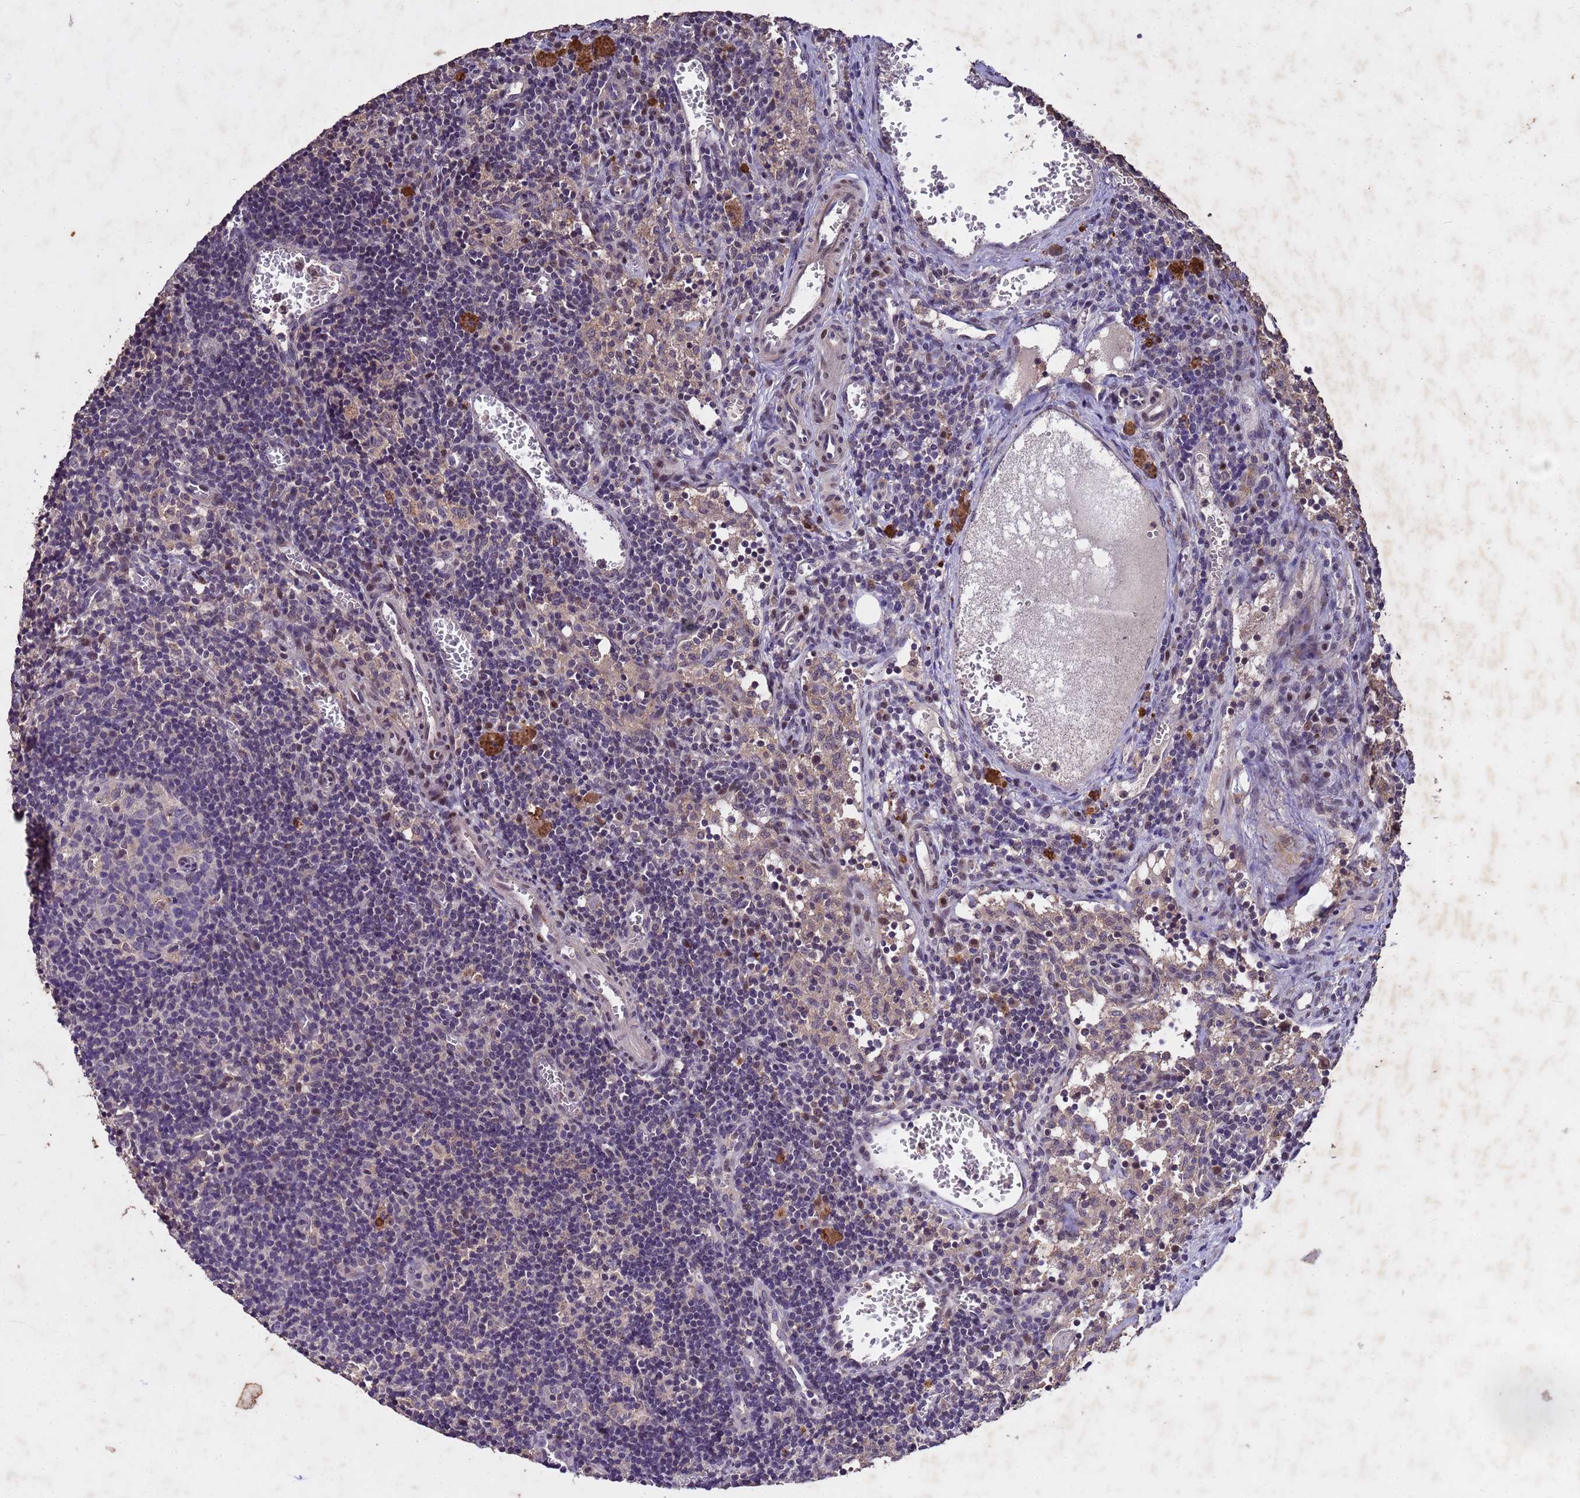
{"staining": {"intensity": "negative", "quantity": "none", "location": "none"}, "tissue": "lymph node", "cell_type": "Germinal center cells", "image_type": "normal", "snomed": [{"axis": "morphology", "description": "Normal tissue, NOS"}, {"axis": "topography", "description": "Lymph node"}], "caption": "High power microscopy photomicrograph of an immunohistochemistry micrograph of benign lymph node, revealing no significant positivity in germinal center cells. Brightfield microscopy of immunohistochemistry stained with DAB (3,3'-diaminobenzidine) (brown) and hematoxylin (blue), captured at high magnification.", "gene": "TOR4A", "patient": {"sex": "female", "age": 37}}